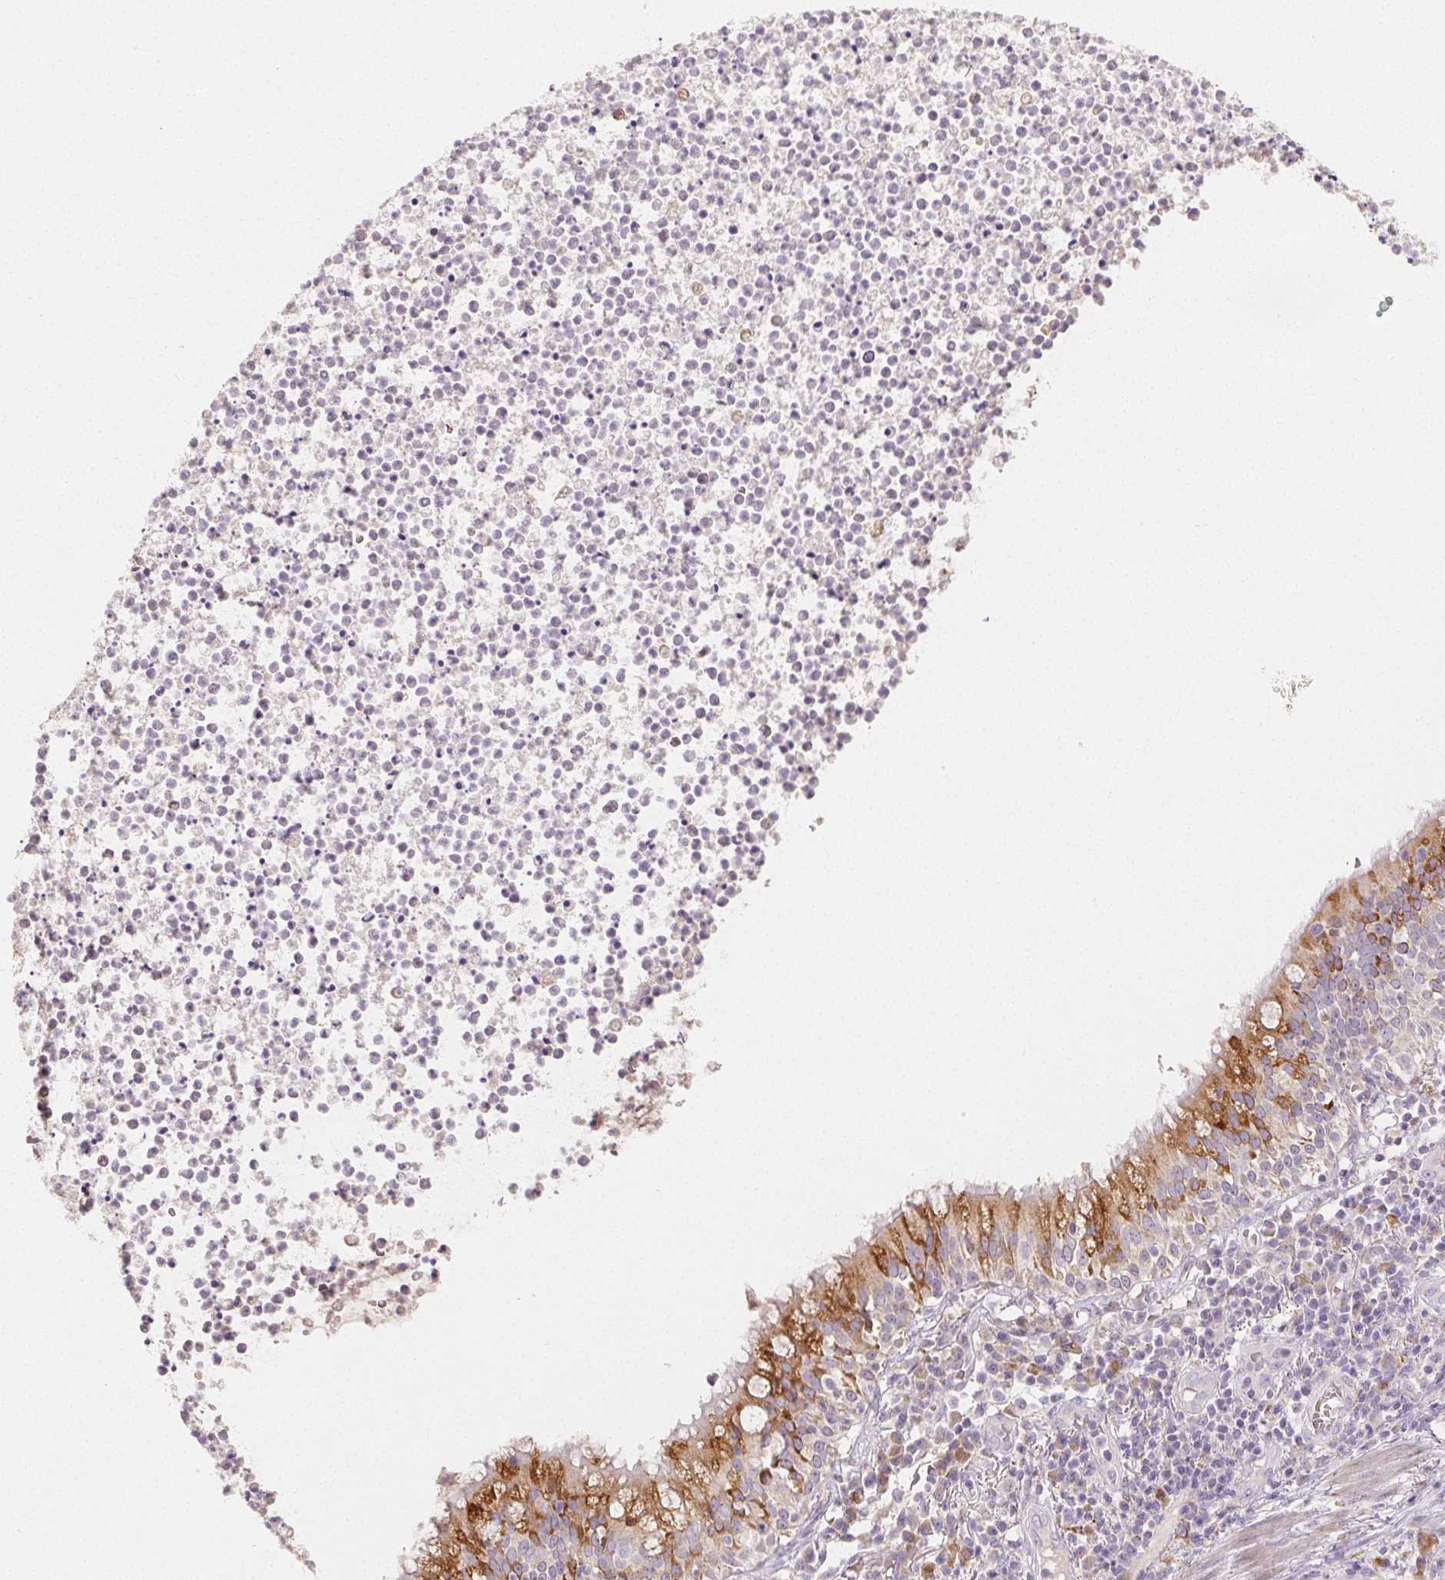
{"staining": {"intensity": "moderate", "quantity": ">75%", "location": "cytoplasmic/membranous"}, "tissue": "bronchus", "cell_type": "Respiratory epithelial cells", "image_type": "normal", "snomed": [{"axis": "morphology", "description": "Normal tissue, NOS"}, {"axis": "topography", "description": "Cartilage tissue"}, {"axis": "topography", "description": "Bronchus"}], "caption": "Immunohistochemical staining of unremarkable bronchus demonstrates moderate cytoplasmic/membranous protein expression in about >75% of respiratory epithelial cells.", "gene": "ACVR1B", "patient": {"sex": "male", "age": 56}}